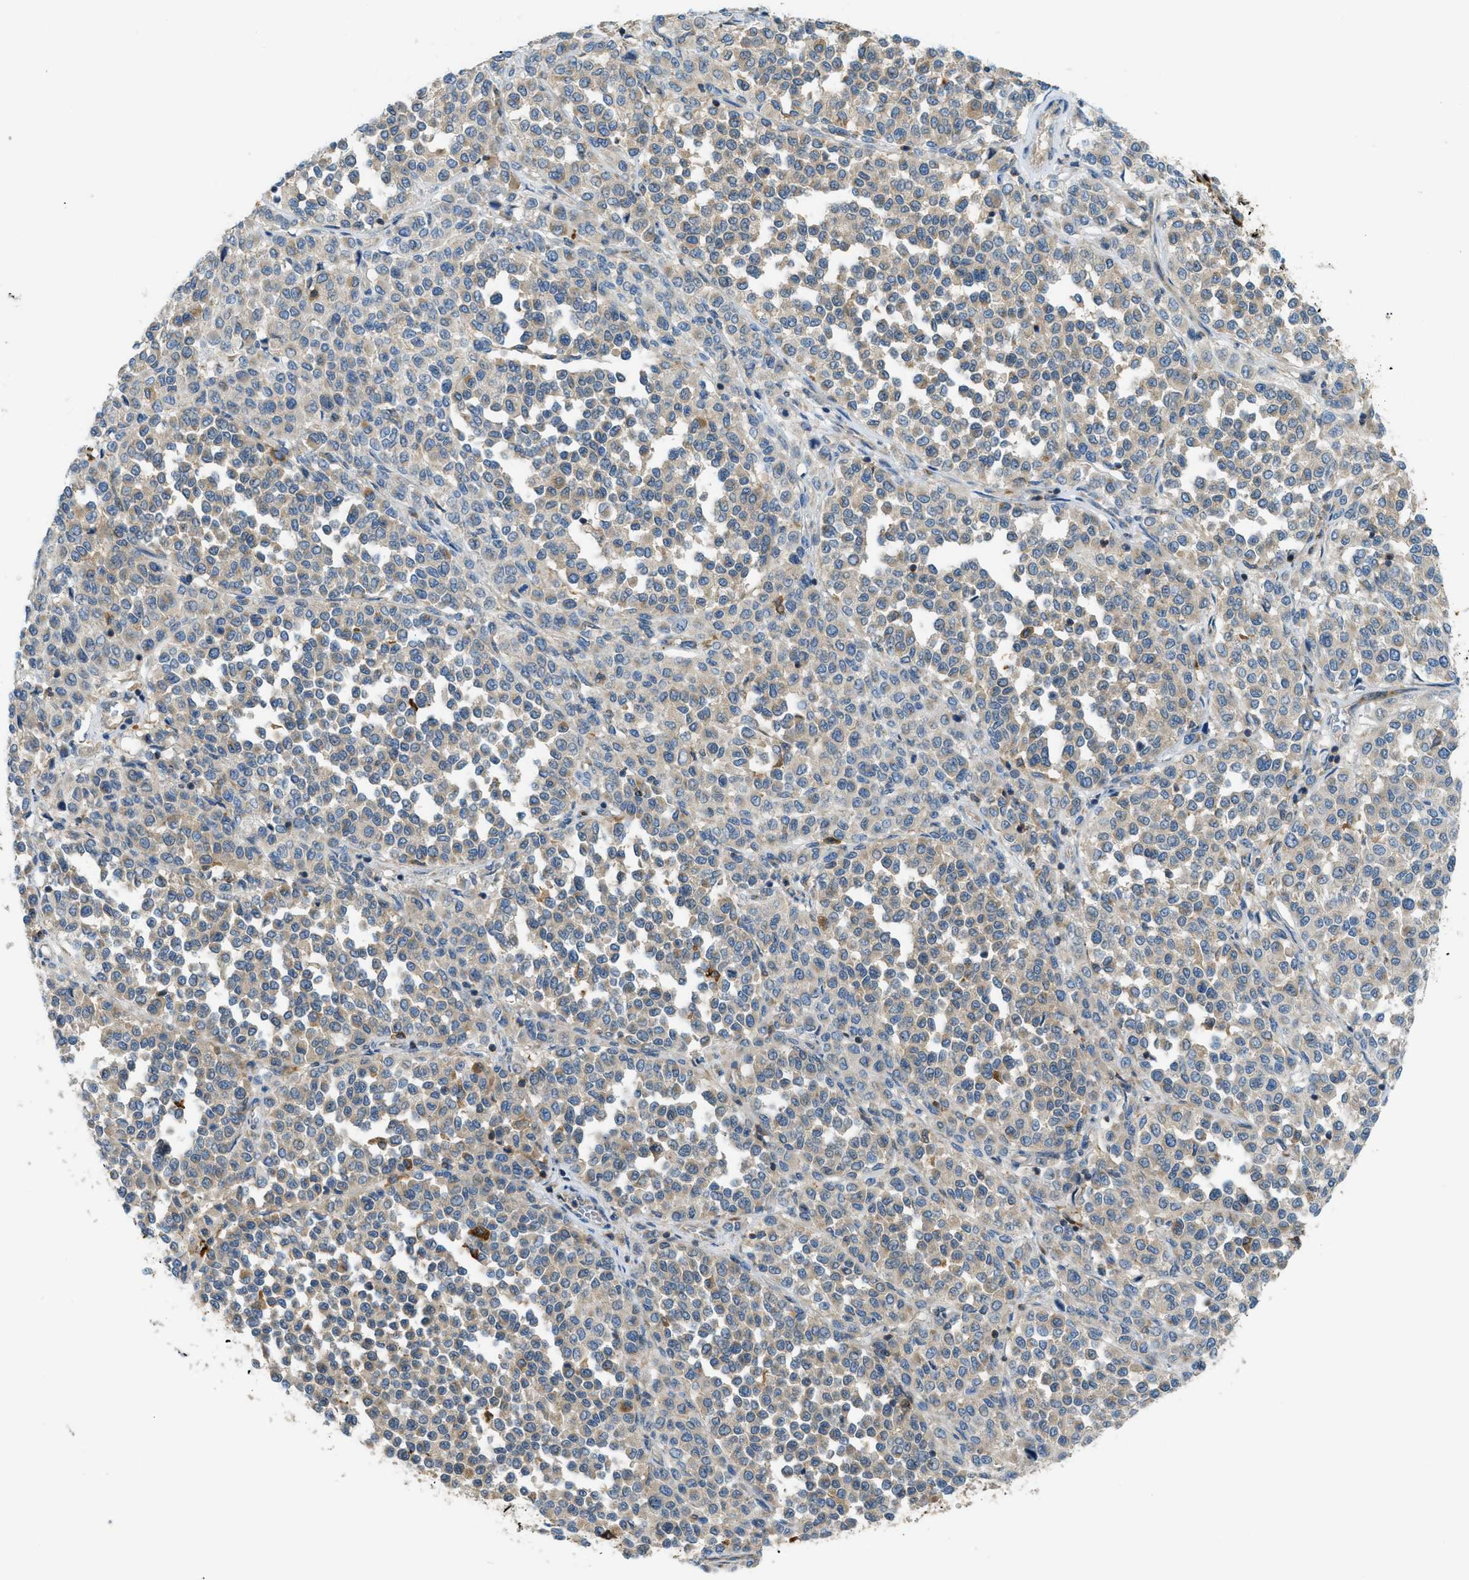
{"staining": {"intensity": "weak", "quantity": "25%-75%", "location": "cytoplasmic/membranous"}, "tissue": "melanoma", "cell_type": "Tumor cells", "image_type": "cancer", "snomed": [{"axis": "morphology", "description": "Malignant melanoma, Metastatic site"}, {"axis": "topography", "description": "Pancreas"}], "caption": "Protein staining by immunohistochemistry (IHC) reveals weak cytoplasmic/membranous expression in about 25%-75% of tumor cells in malignant melanoma (metastatic site). (DAB IHC with brightfield microscopy, high magnification).", "gene": "RFFL", "patient": {"sex": "female", "age": 30}}